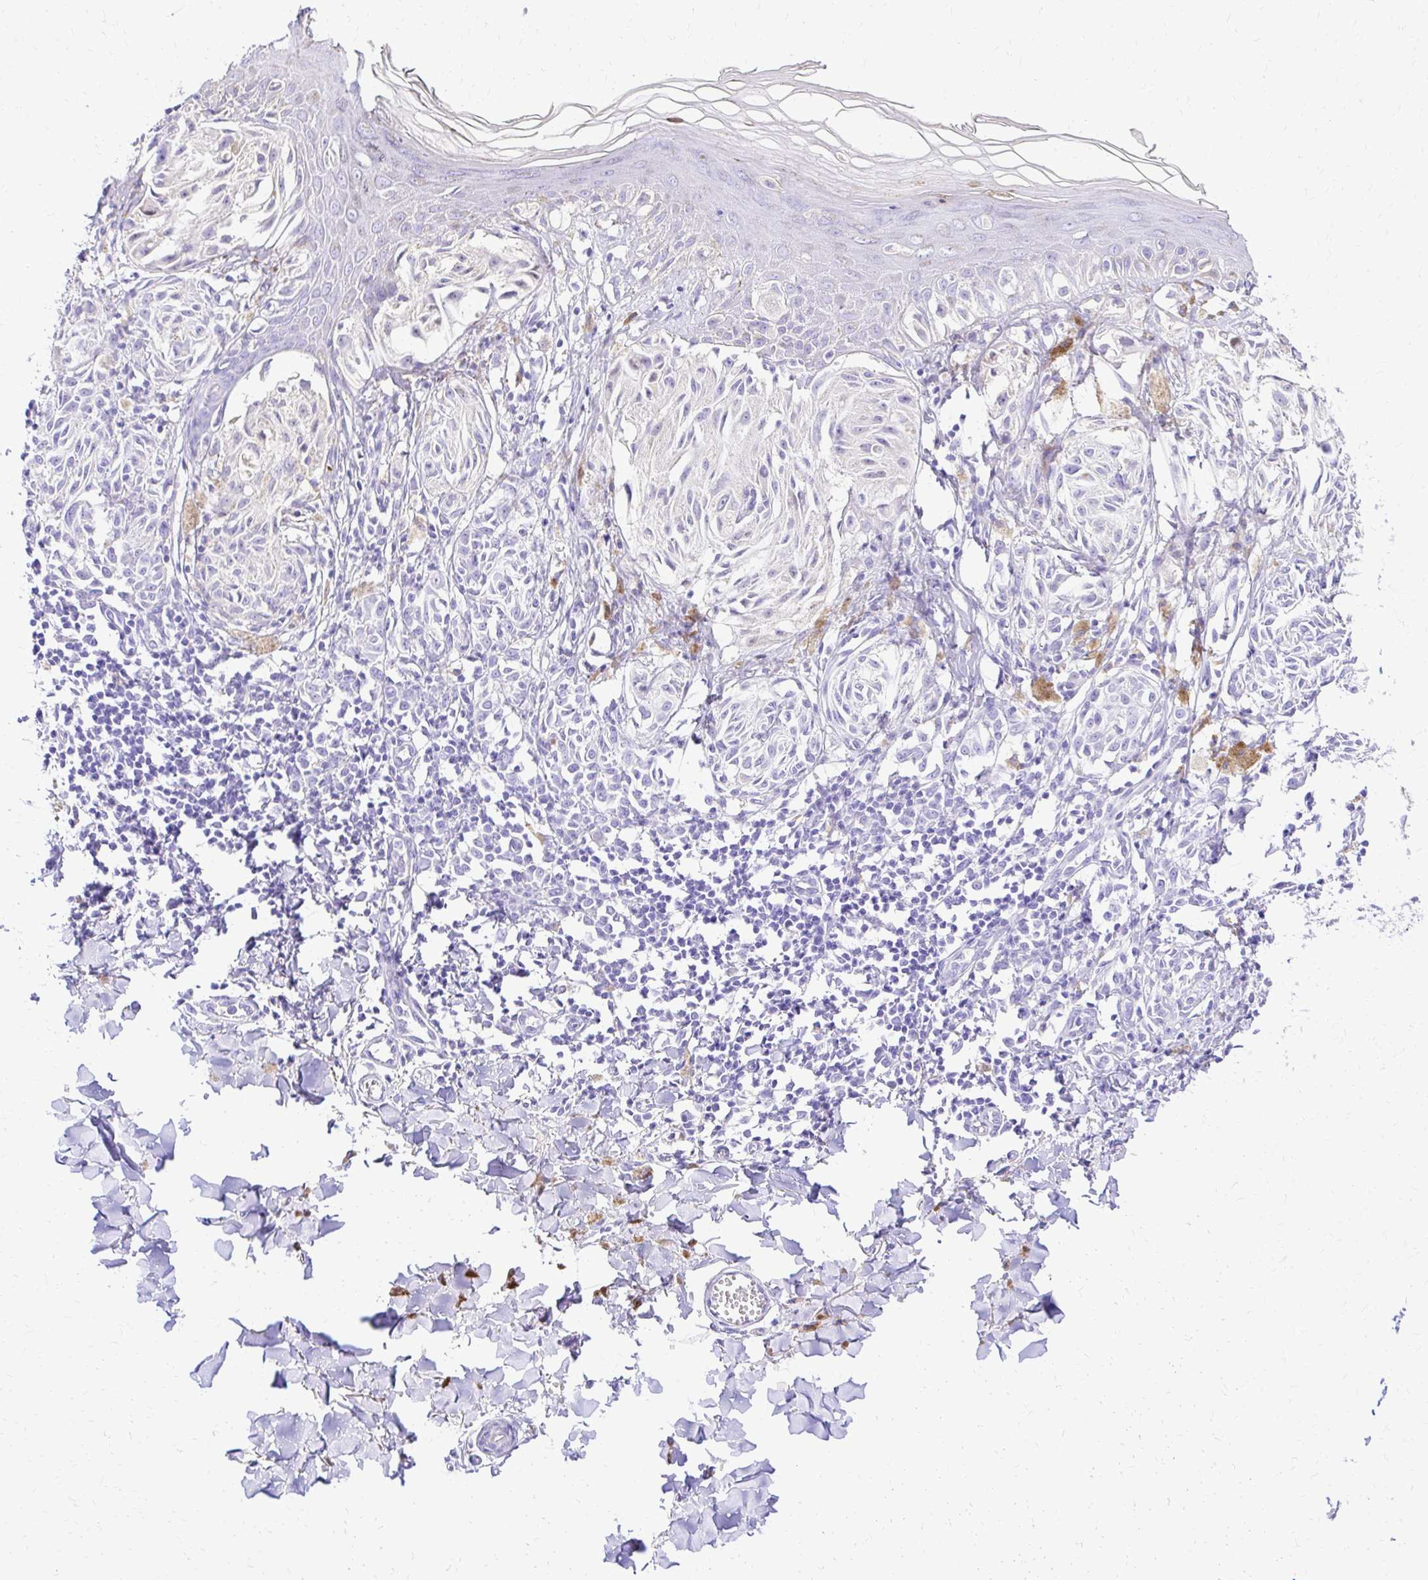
{"staining": {"intensity": "negative", "quantity": "none", "location": "none"}, "tissue": "melanoma", "cell_type": "Tumor cells", "image_type": "cancer", "snomed": [{"axis": "morphology", "description": "Malignant melanoma, NOS"}, {"axis": "topography", "description": "Skin"}], "caption": "Immunohistochemistry (IHC) photomicrograph of human malignant melanoma stained for a protein (brown), which displays no expression in tumor cells.", "gene": "S100G", "patient": {"sex": "female", "age": 38}}